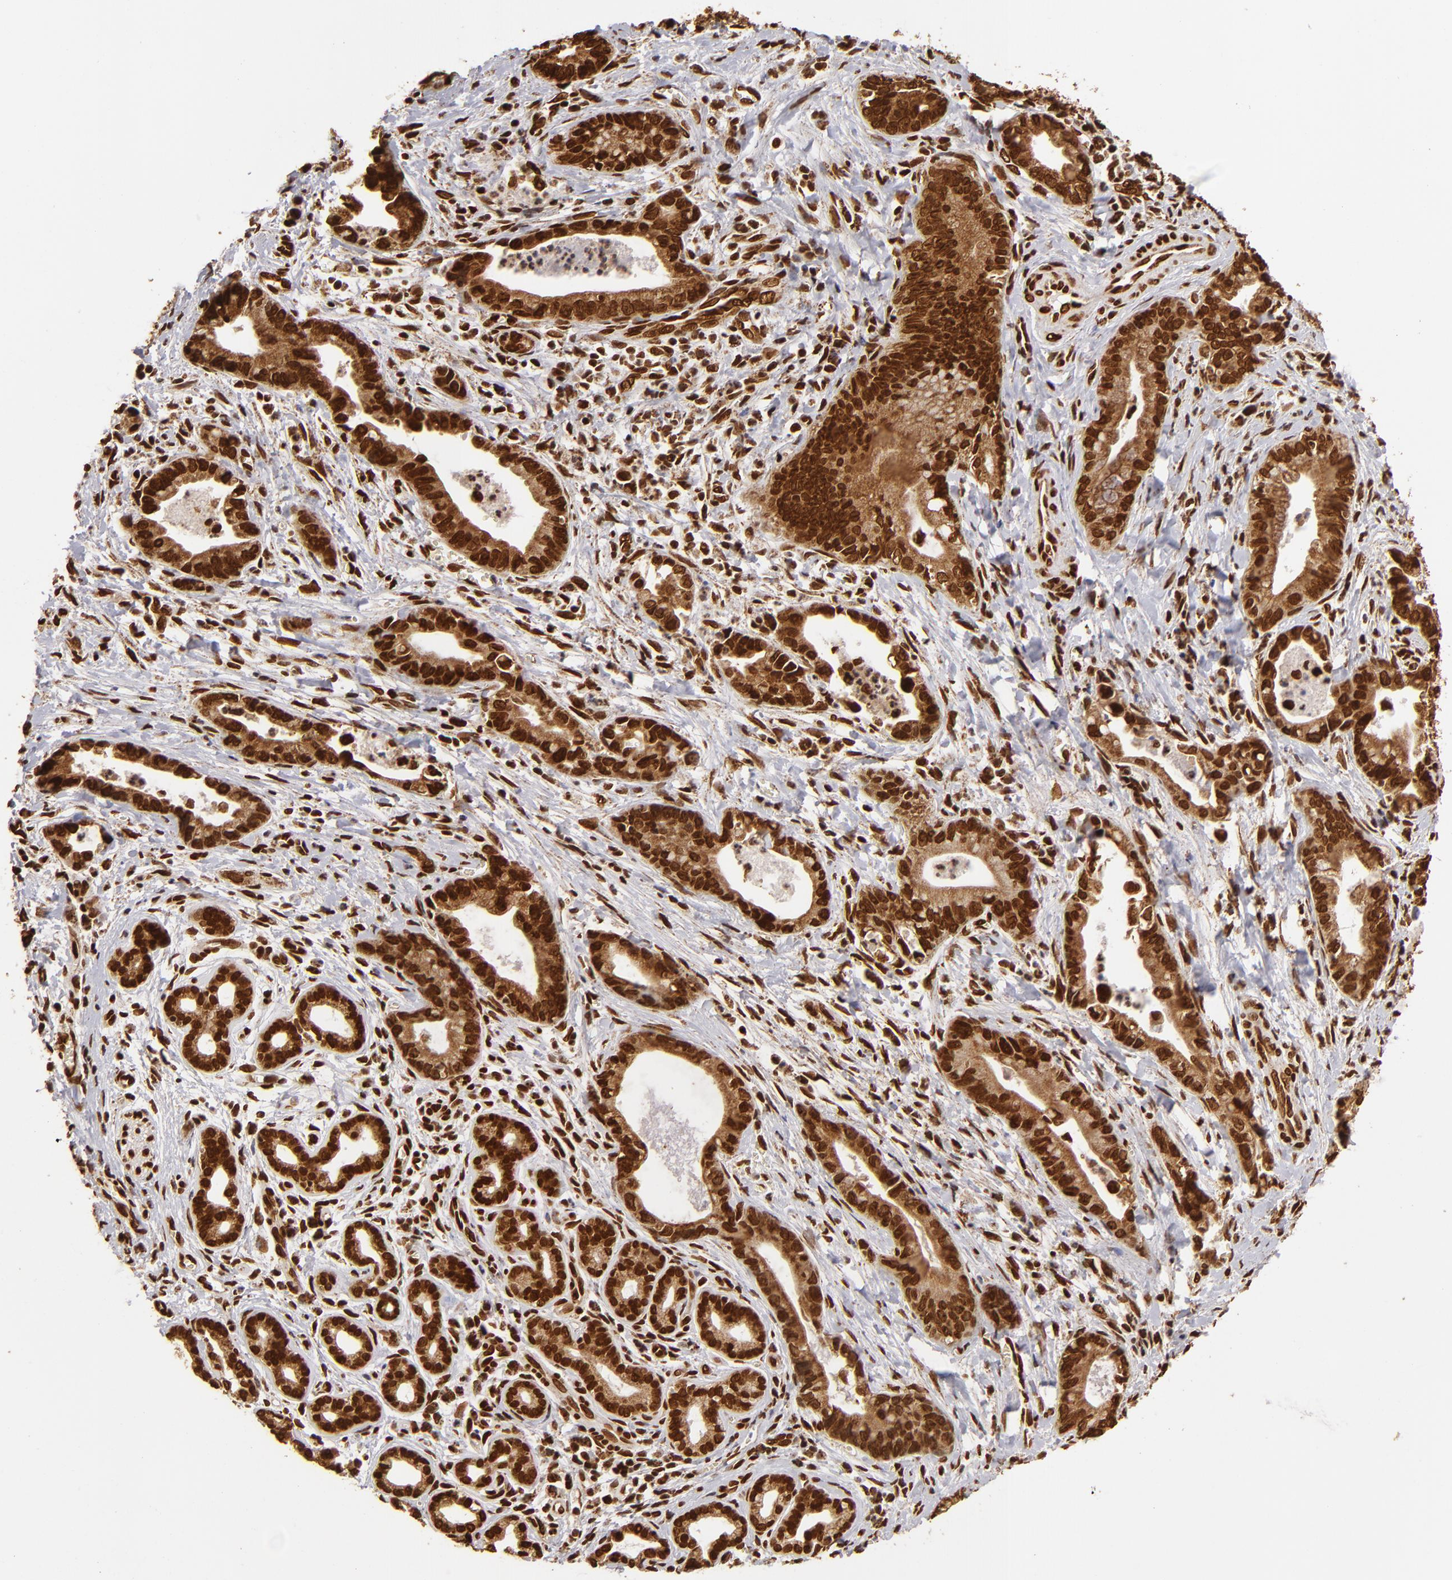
{"staining": {"intensity": "strong", "quantity": ">75%", "location": "cytoplasmic/membranous,nuclear"}, "tissue": "liver cancer", "cell_type": "Tumor cells", "image_type": "cancer", "snomed": [{"axis": "morphology", "description": "Cholangiocarcinoma"}, {"axis": "topography", "description": "Liver"}], "caption": "Immunohistochemistry (IHC) image of neoplastic tissue: human cholangiocarcinoma (liver) stained using immunohistochemistry (IHC) shows high levels of strong protein expression localized specifically in the cytoplasmic/membranous and nuclear of tumor cells, appearing as a cytoplasmic/membranous and nuclear brown color.", "gene": "CUL3", "patient": {"sex": "female", "age": 55}}